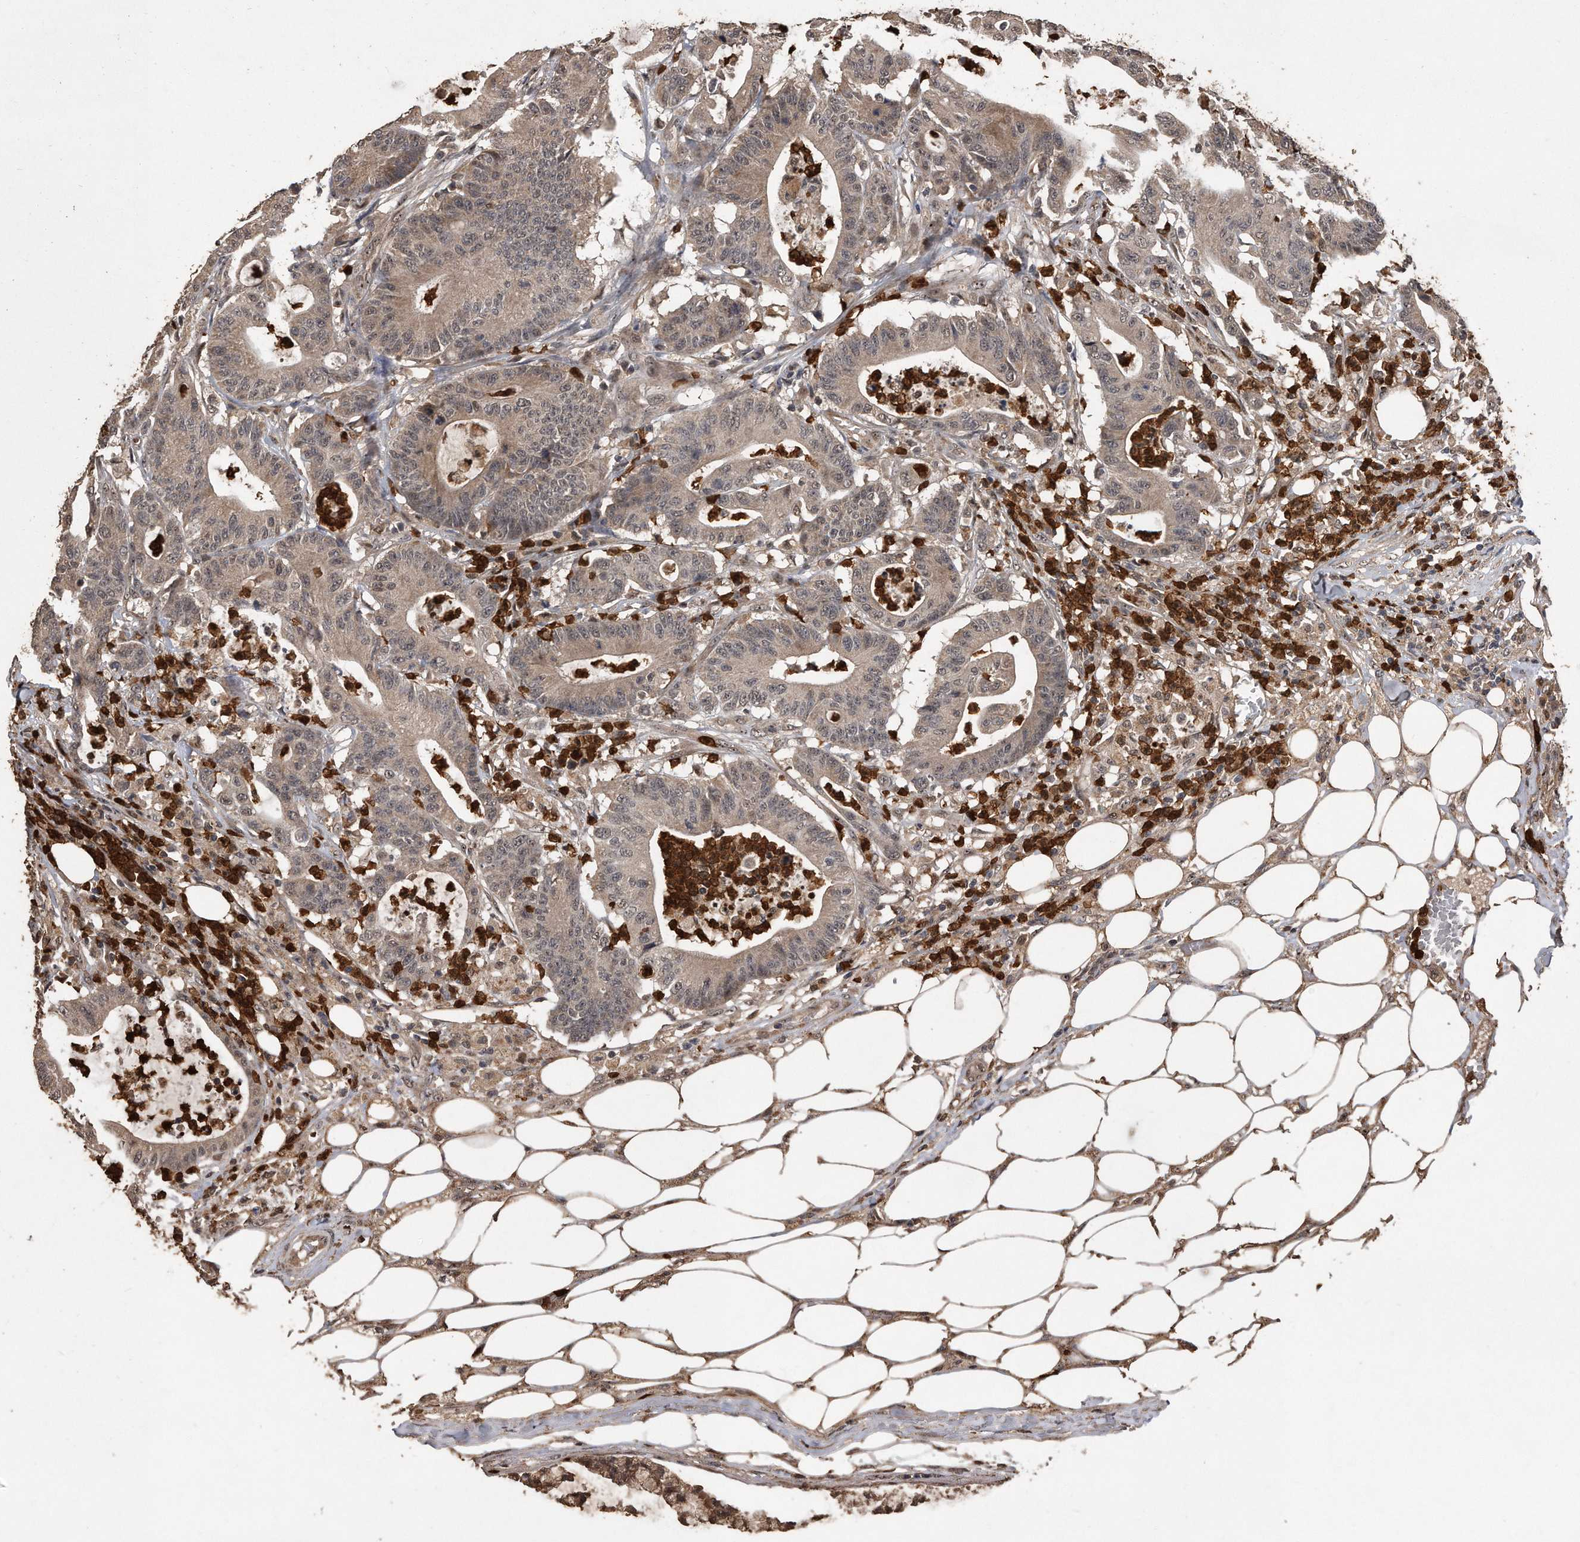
{"staining": {"intensity": "weak", "quantity": ">75%", "location": "cytoplasmic/membranous,nuclear"}, "tissue": "colorectal cancer", "cell_type": "Tumor cells", "image_type": "cancer", "snomed": [{"axis": "morphology", "description": "Adenocarcinoma, NOS"}, {"axis": "topography", "description": "Colon"}], "caption": "The histopathology image demonstrates immunohistochemical staining of colorectal adenocarcinoma. There is weak cytoplasmic/membranous and nuclear positivity is seen in about >75% of tumor cells.", "gene": "PELO", "patient": {"sex": "female", "age": 84}}